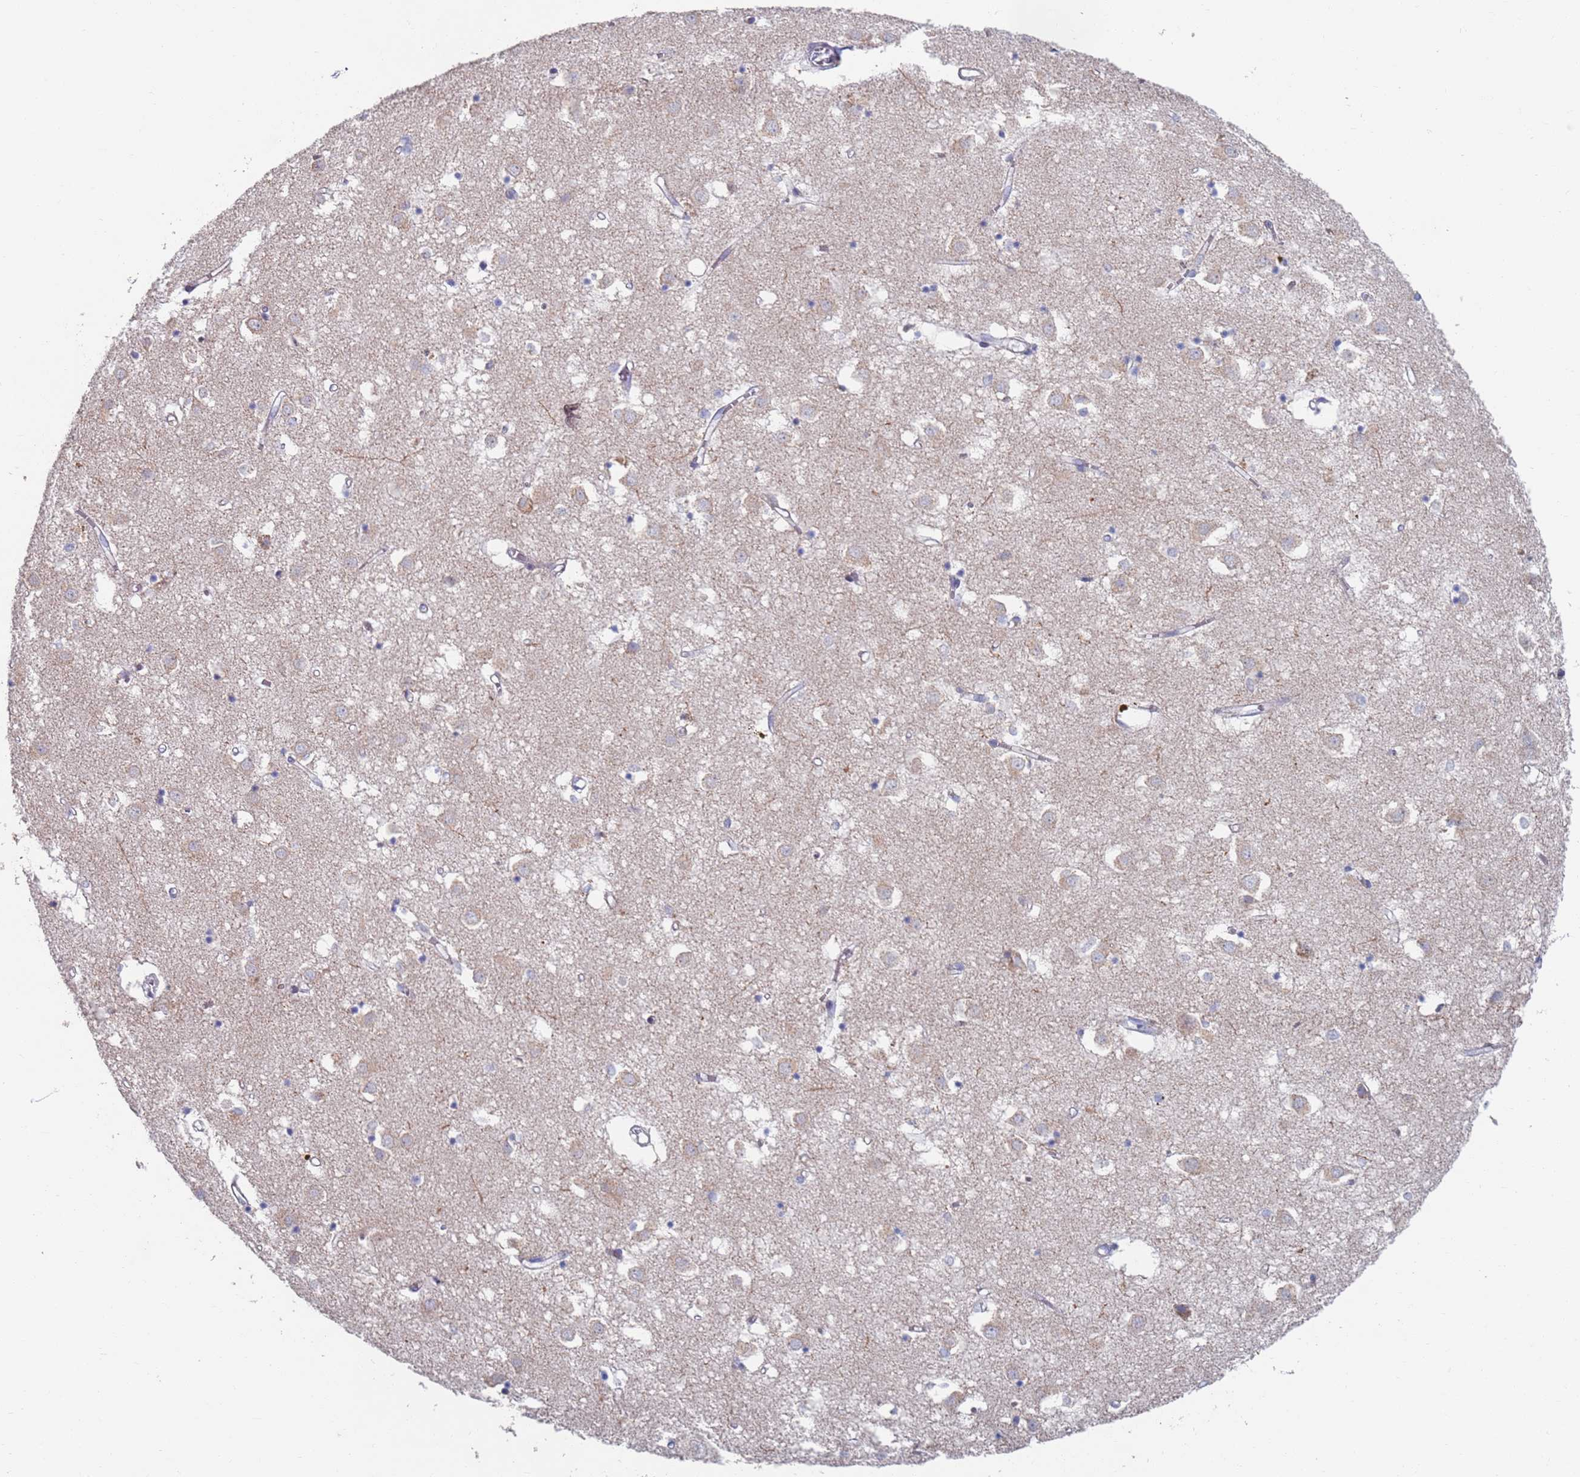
{"staining": {"intensity": "weak", "quantity": "<25%", "location": "cytoplasmic/membranous"}, "tissue": "caudate", "cell_type": "Glial cells", "image_type": "normal", "snomed": [{"axis": "morphology", "description": "Normal tissue, NOS"}, {"axis": "topography", "description": "Lateral ventricle wall"}], "caption": "This image is of unremarkable caudate stained with immunohistochemistry (IHC) to label a protein in brown with the nuclei are counter-stained blue. There is no staining in glial cells.", "gene": "MRPL22", "patient": {"sex": "male", "age": 70}}